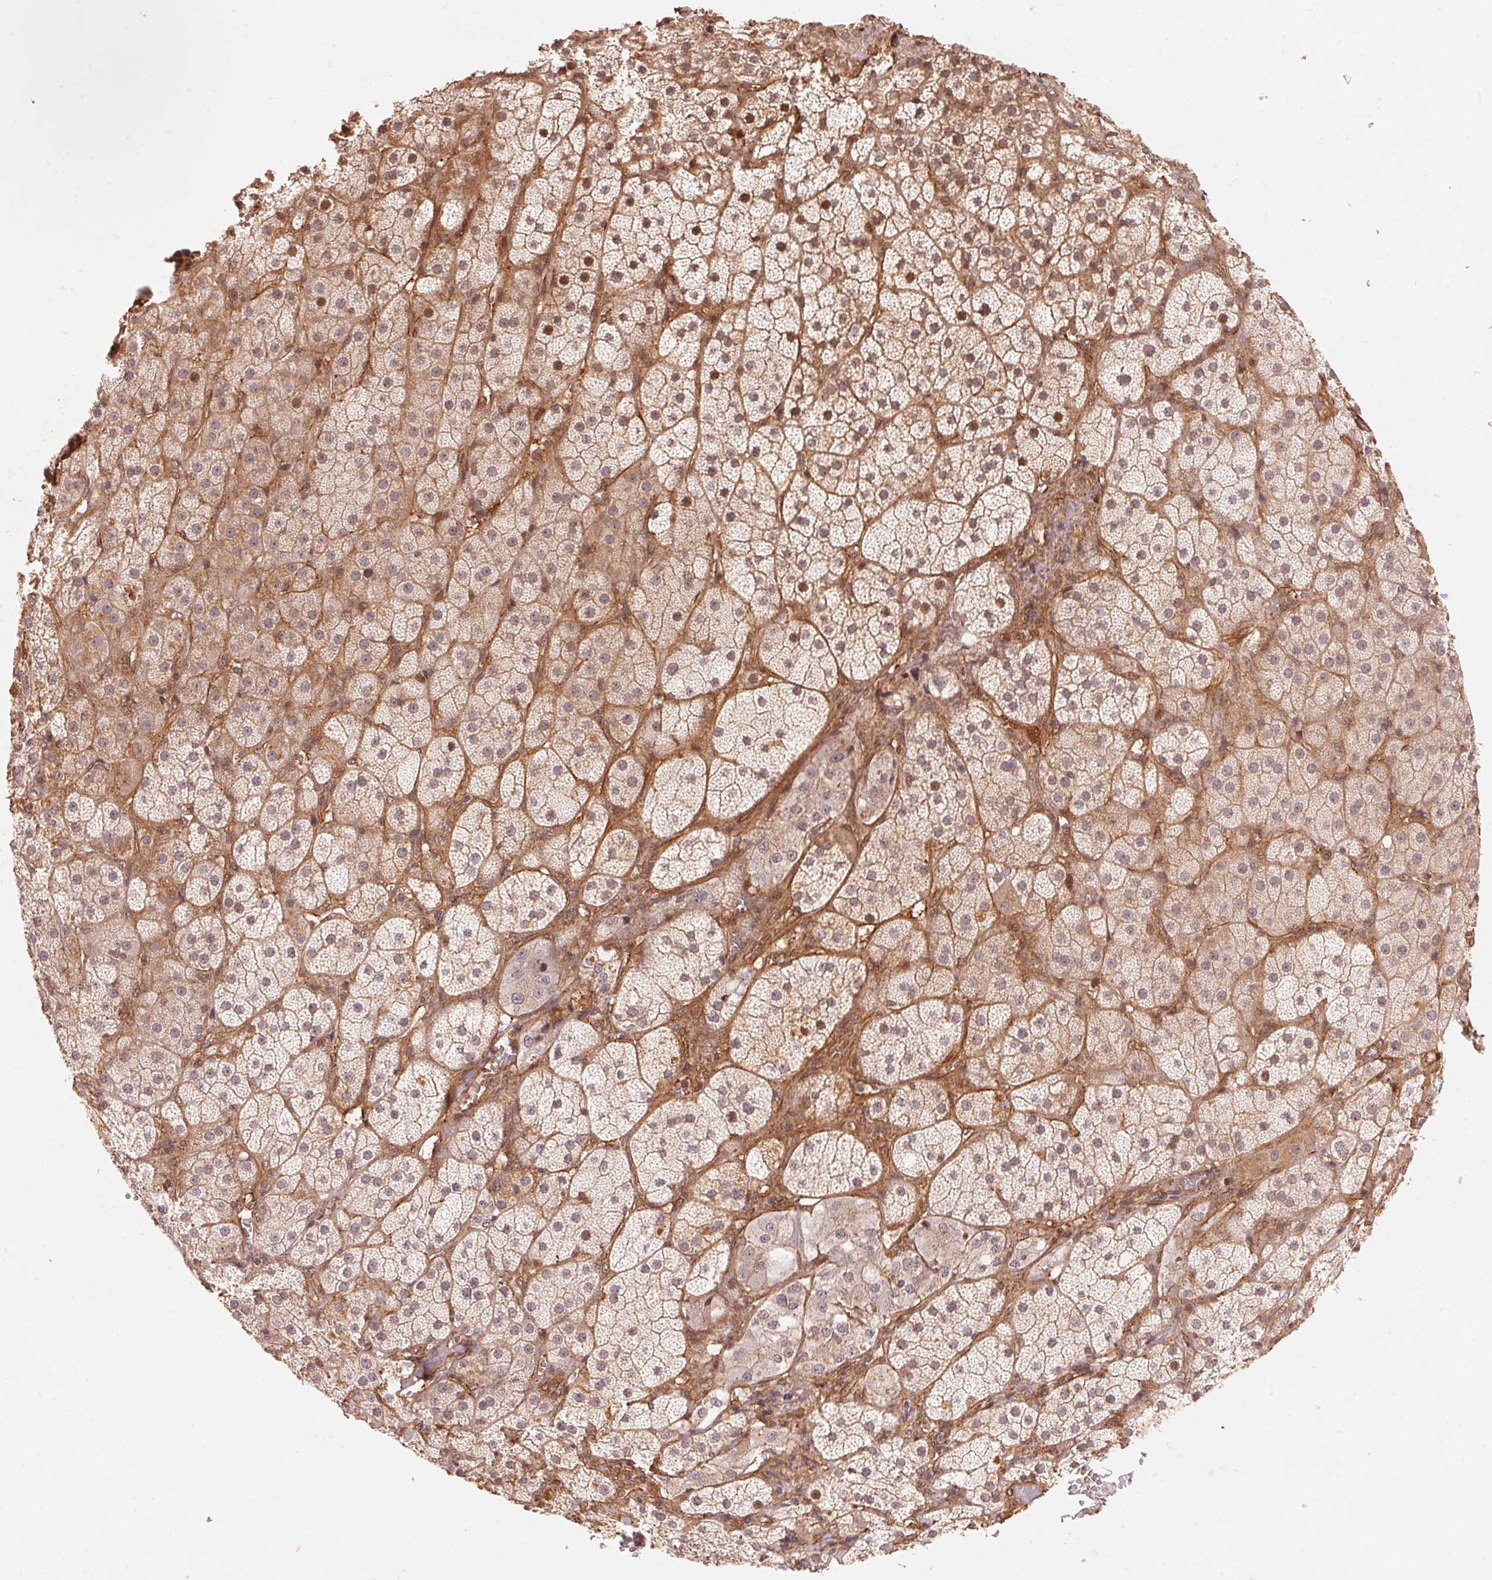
{"staining": {"intensity": "strong", "quantity": "25%-75%", "location": "cytoplasmic/membranous,nuclear"}, "tissue": "adrenal gland", "cell_type": "Glandular cells", "image_type": "normal", "snomed": [{"axis": "morphology", "description": "Normal tissue, NOS"}, {"axis": "topography", "description": "Adrenal gland"}], "caption": "Immunohistochemical staining of benign human adrenal gland exhibits strong cytoplasmic/membranous,nuclear protein expression in about 25%-75% of glandular cells.", "gene": "TNIP2", "patient": {"sex": "male", "age": 57}}